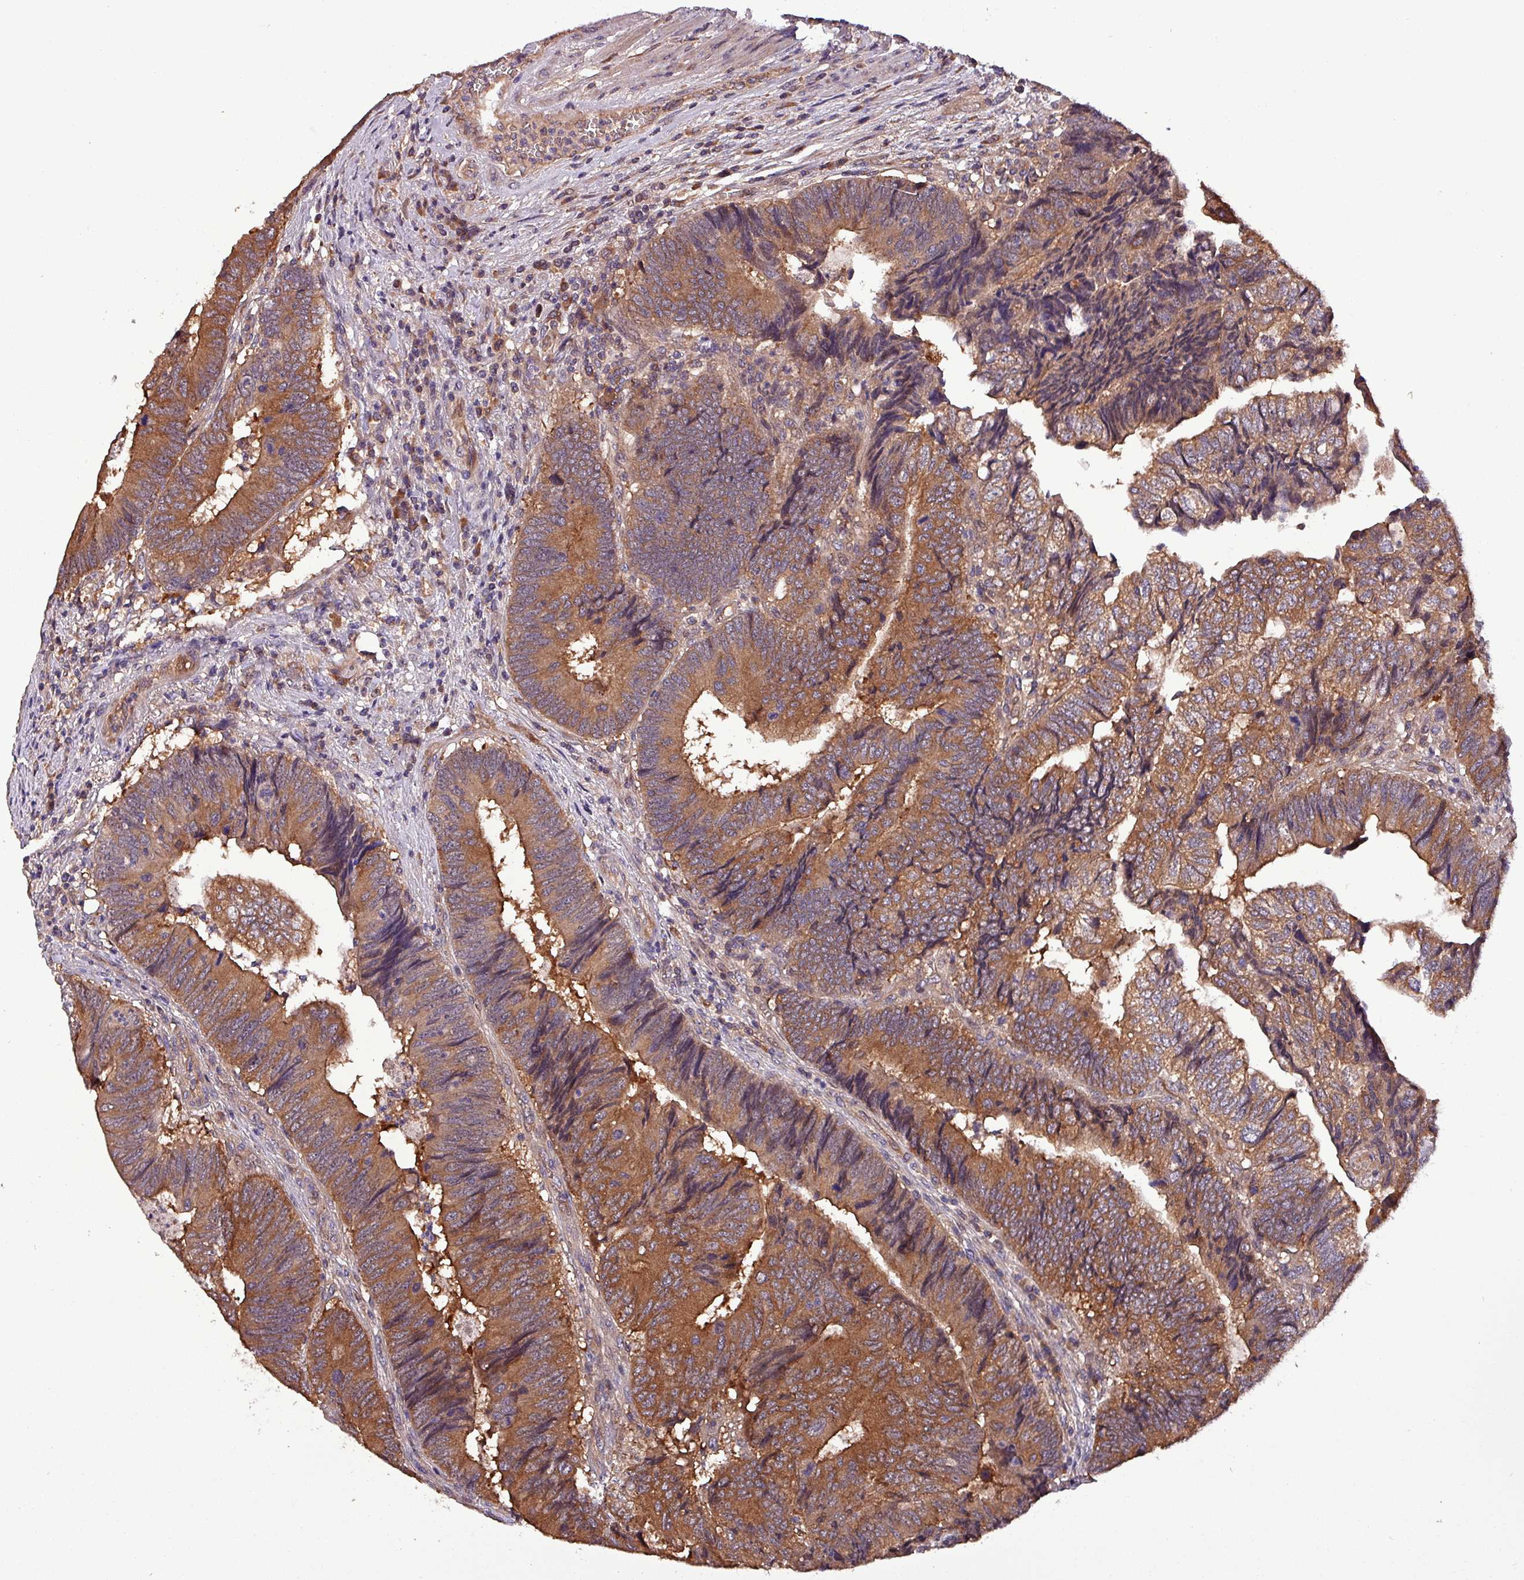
{"staining": {"intensity": "moderate", "quantity": ">75%", "location": "cytoplasmic/membranous"}, "tissue": "colorectal cancer", "cell_type": "Tumor cells", "image_type": "cancer", "snomed": [{"axis": "morphology", "description": "Adenocarcinoma, NOS"}, {"axis": "topography", "description": "Colon"}], "caption": "Human colorectal cancer (adenocarcinoma) stained with a protein marker exhibits moderate staining in tumor cells.", "gene": "PAFAH1B2", "patient": {"sex": "female", "age": 67}}